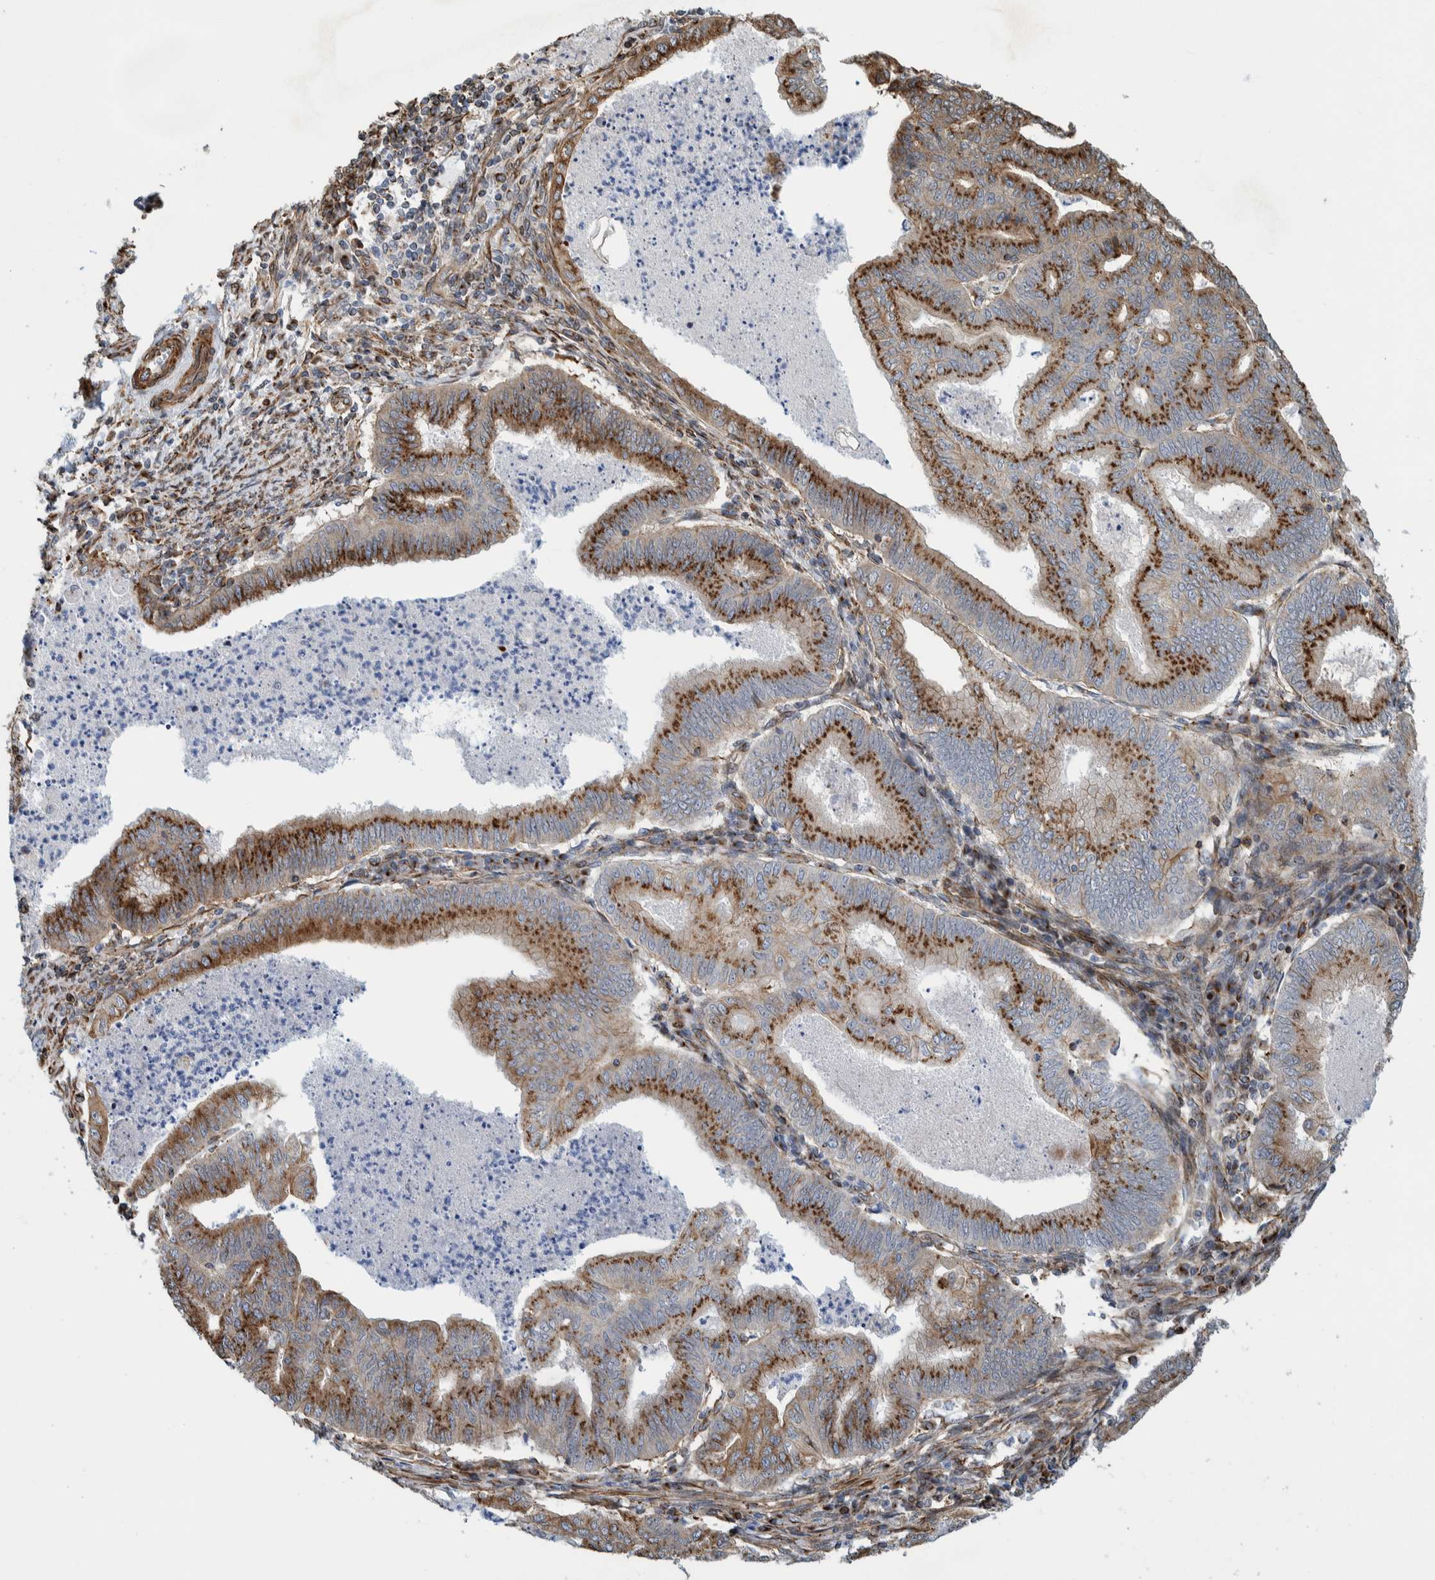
{"staining": {"intensity": "strong", "quantity": "25%-75%", "location": "cytoplasmic/membranous"}, "tissue": "endometrial cancer", "cell_type": "Tumor cells", "image_type": "cancer", "snomed": [{"axis": "morphology", "description": "Polyp, NOS"}, {"axis": "morphology", "description": "Adenocarcinoma, NOS"}, {"axis": "morphology", "description": "Adenoma, NOS"}, {"axis": "topography", "description": "Endometrium"}], "caption": "This micrograph reveals IHC staining of endometrial adenoma, with high strong cytoplasmic/membranous positivity in approximately 25%-75% of tumor cells.", "gene": "CCDC57", "patient": {"sex": "female", "age": 79}}